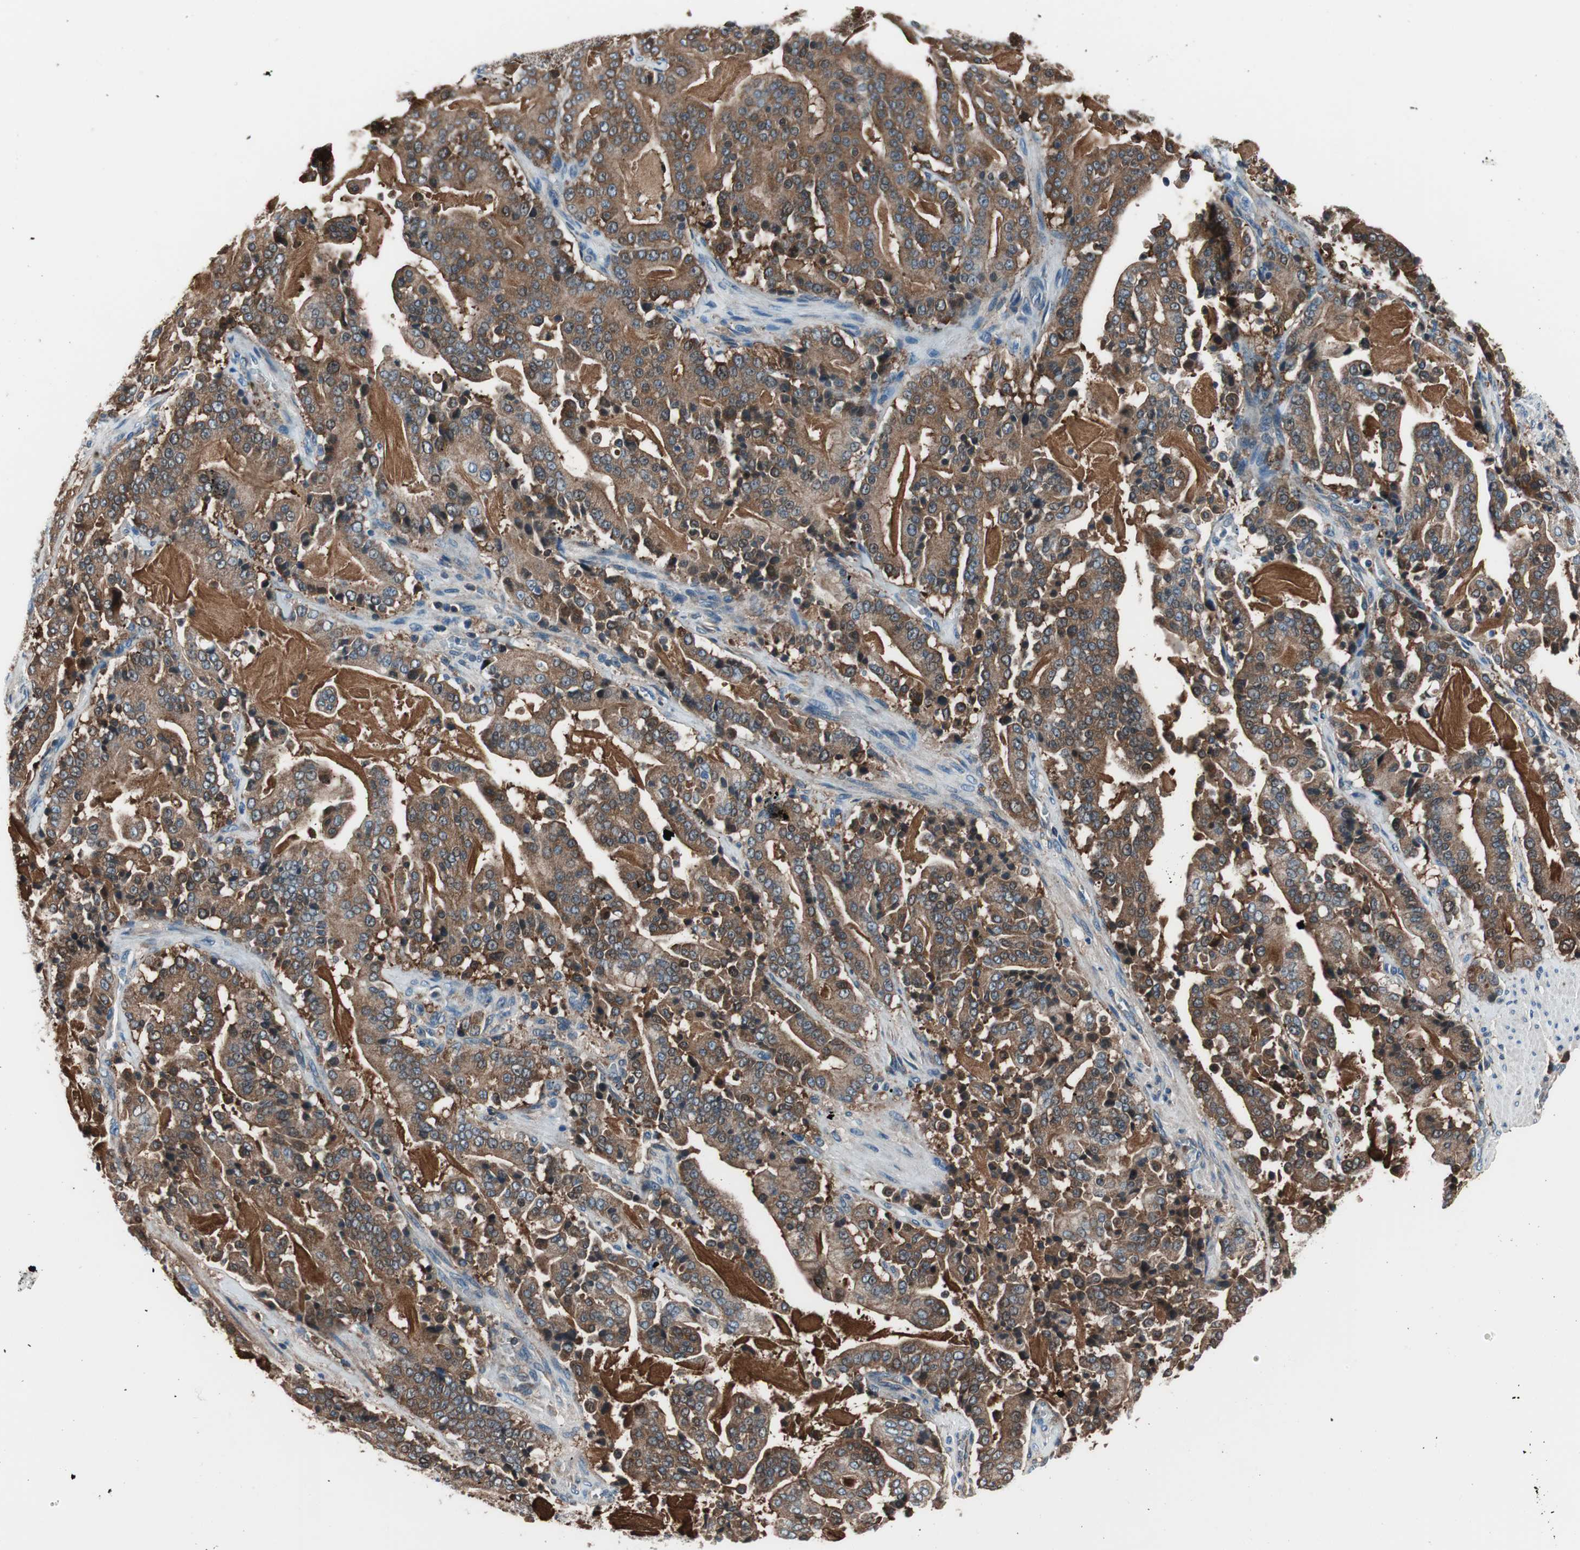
{"staining": {"intensity": "strong", "quantity": ">75%", "location": "cytoplasmic/membranous"}, "tissue": "pancreatic cancer", "cell_type": "Tumor cells", "image_type": "cancer", "snomed": [{"axis": "morphology", "description": "Adenocarcinoma, NOS"}, {"axis": "topography", "description": "Pancreas"}], "caption": "Protein staining of pancreatic cancer tissue shows strong cytoplasmic/membranous positivity in approximately >75% of tumor cells. (DAB (3,3'-diaminobenzidine) = brown stain, brightfield microscopy at high magnification).", "gene": "PRDX2", "patient": {"sex": "male", "age": 63}}